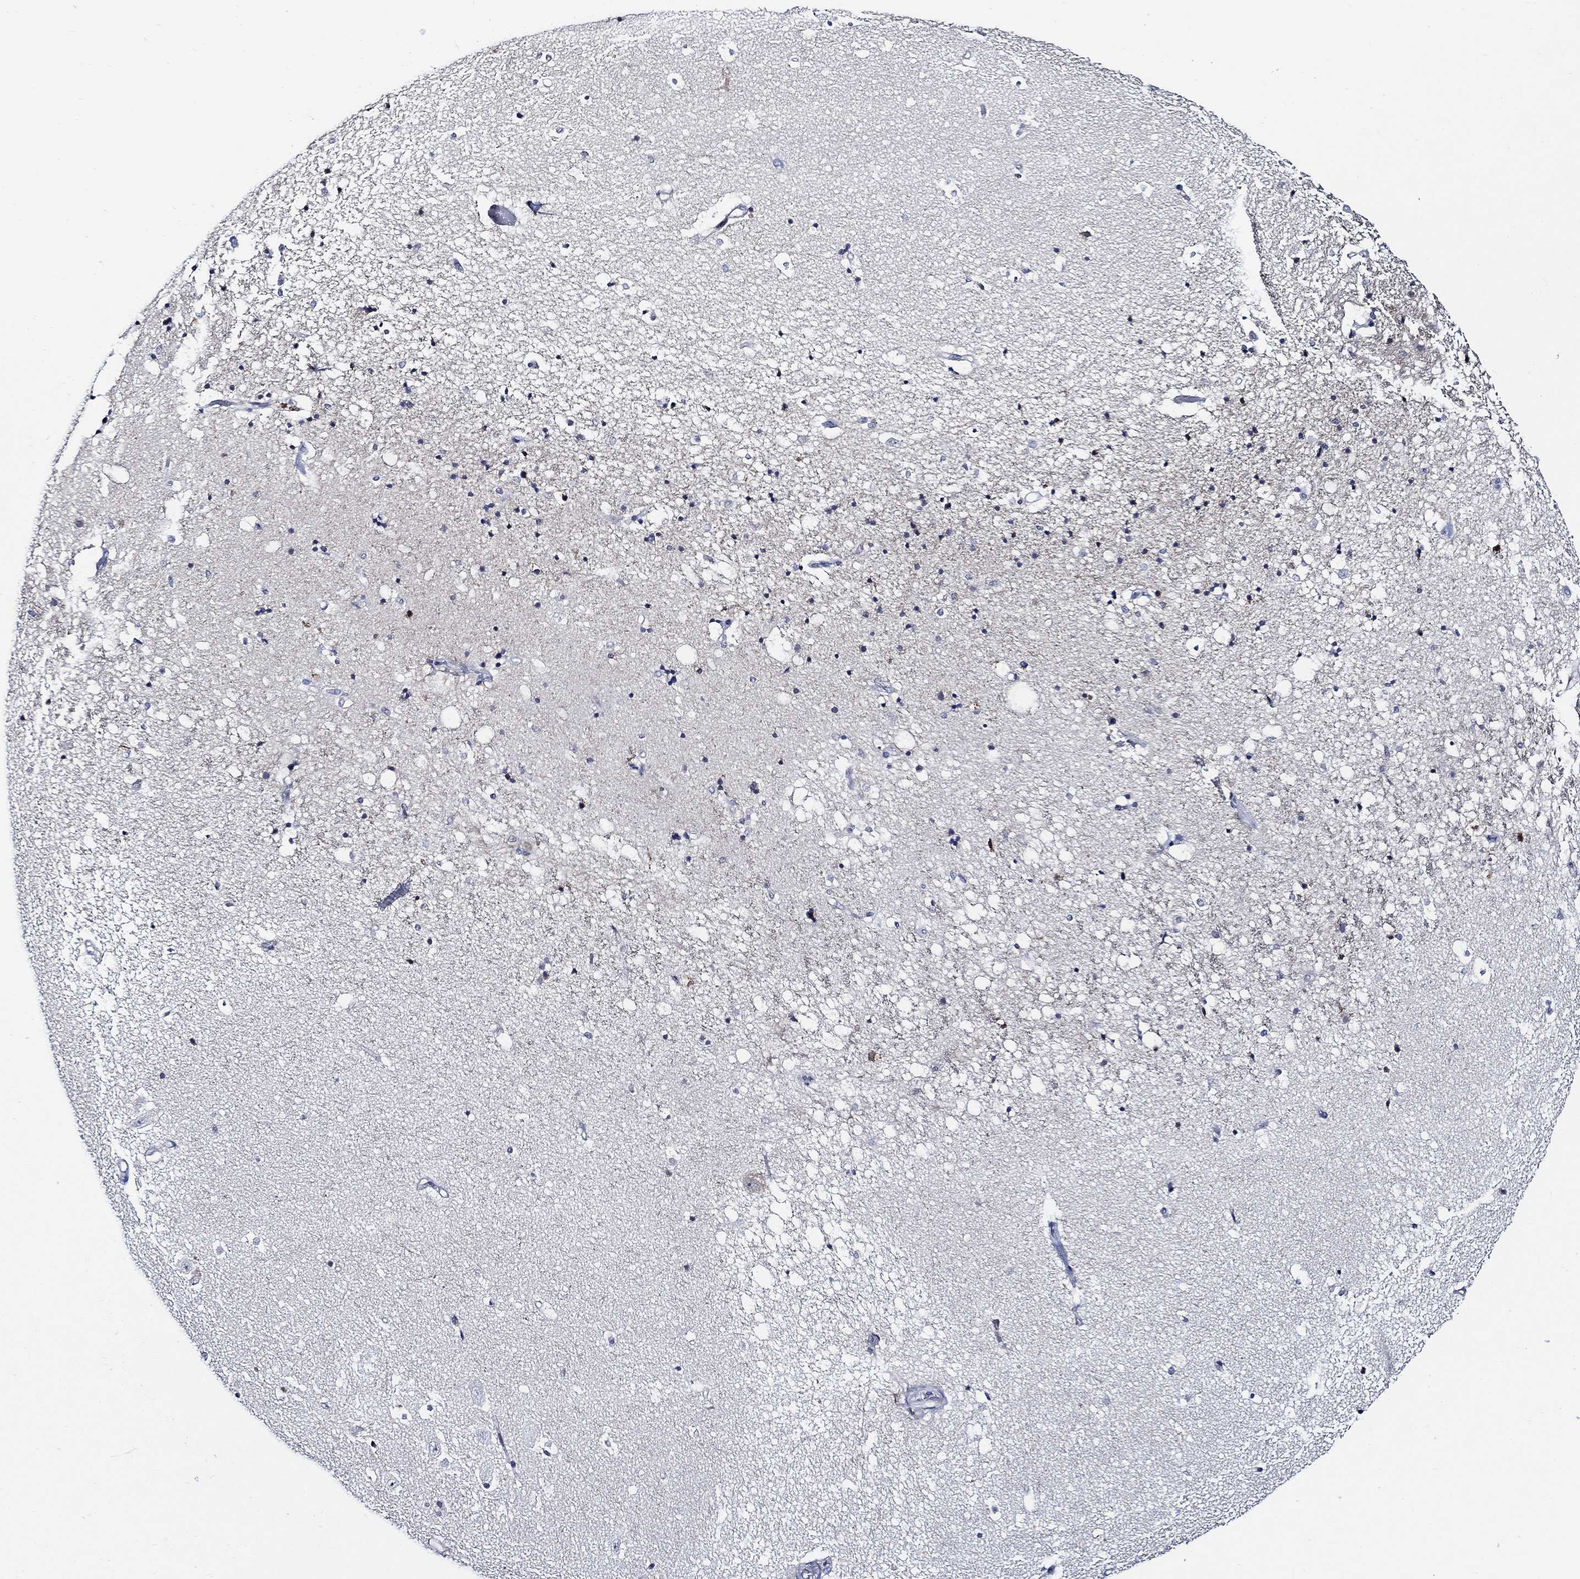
{"staining": {"intensity": "strong", "quantity": "25%-75%", "location": "cytoplasmic/membranous"}, "tissue": "hippocampus", "cell_type": "Glial cells", "image_type": "normal", "snomed": [{"axis": "morphology", "description": "Normal tissue, NOS"}, {"axis": "topography", "description": "Hippocampus"}], "caption": "The immunohistochemical stain highlights strong cytoplasmic/membranous positivity in glial cells of normal hippocampus.", "gene": "C8orf48", "patient": {"sex": "male", "age": 49}}